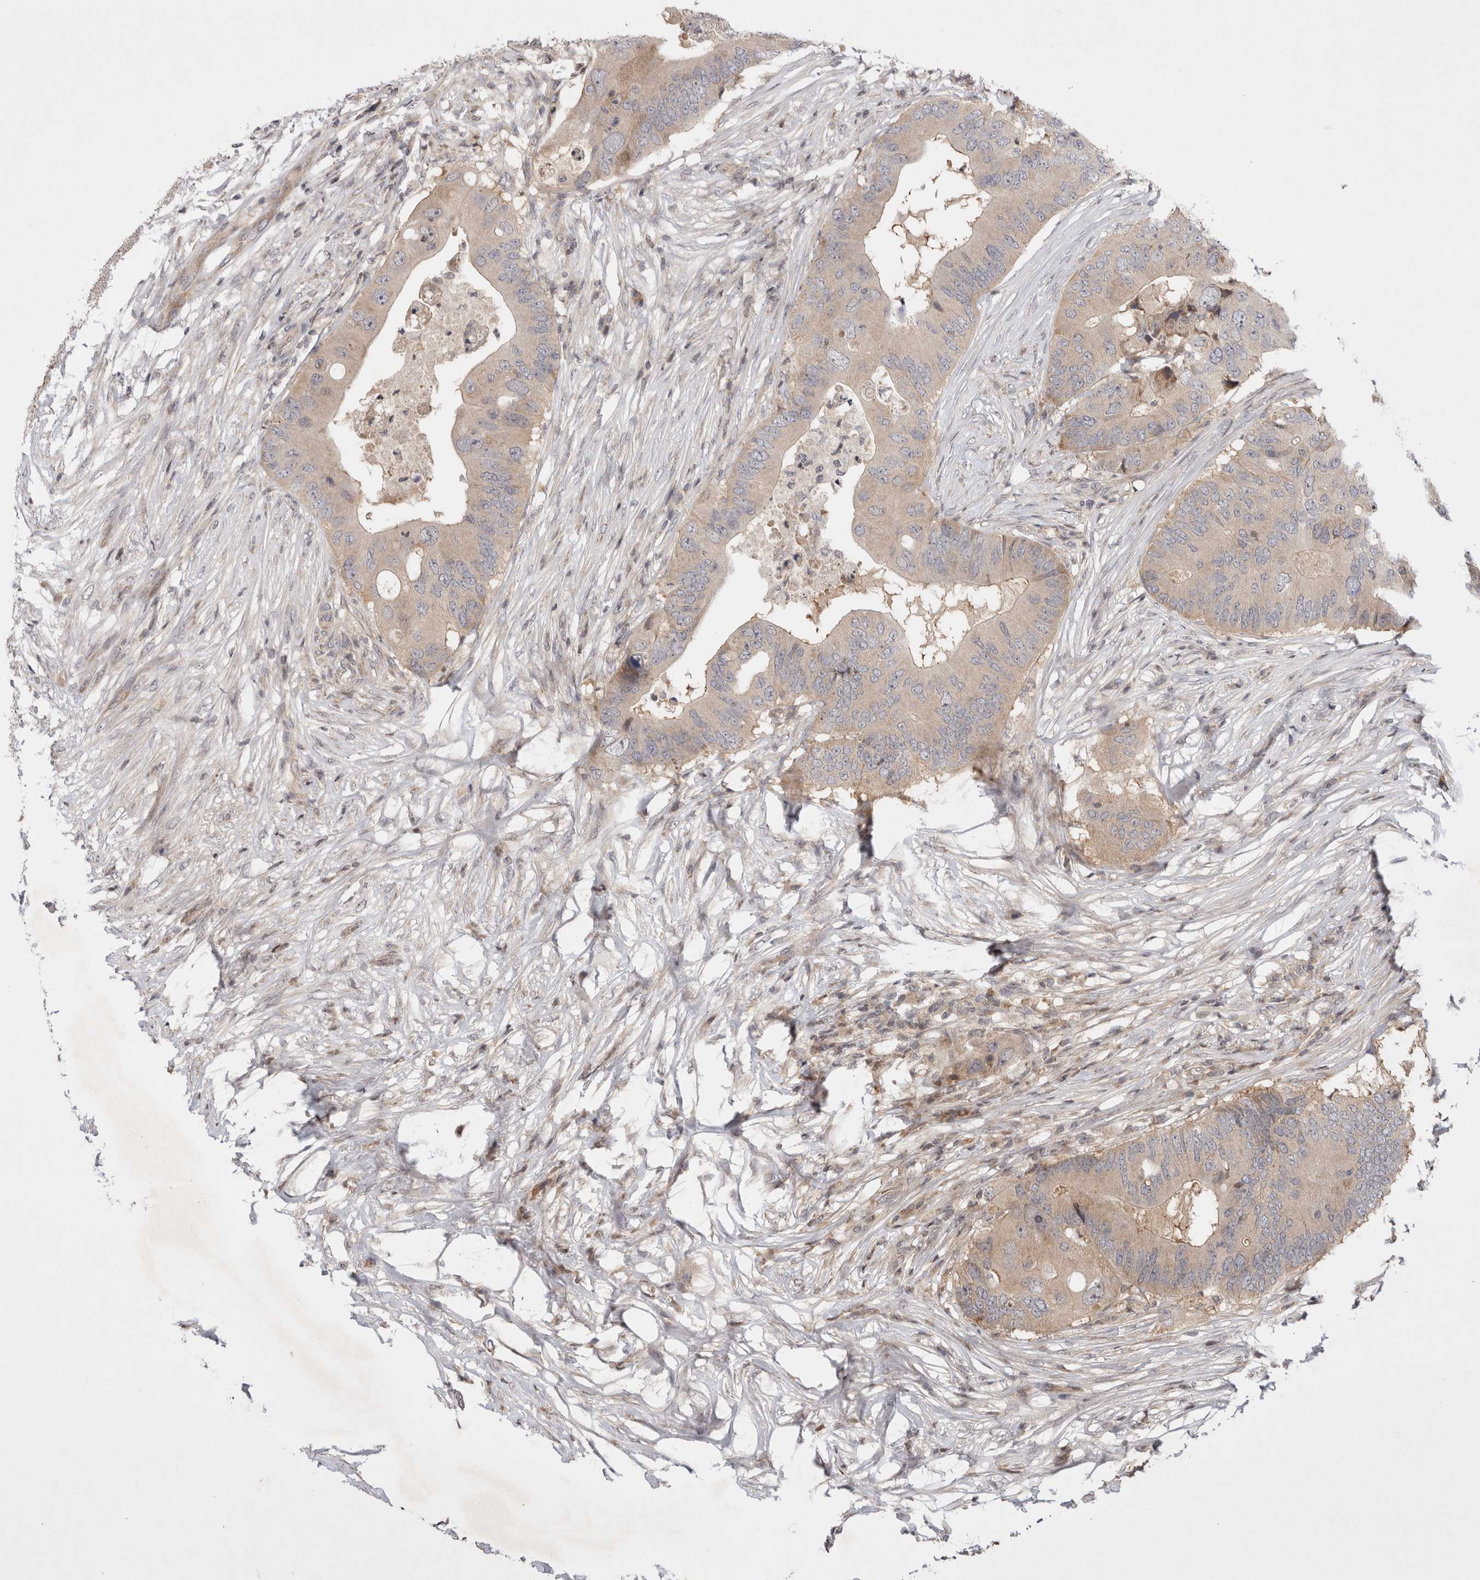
{"staining": {"intensity": "weak", "quantity": ">75%", "location": "cytoplasmic/membranous"}, "tissue": "colorectal cancer", "cell_type": "Tumor cells", "image_type": "cancer", "snomed": [{"axis": "morphology", "description": "Adenocarcinoma, NOS"}, {"axis": "topography", "description": "Colon"}], "caption": "This micrograph shows immunohistochemistry (IHC) staining of colorectal adenocarcinoma, with low weak cytoplasmic/membranous staining in approximately >75% of tumor cells.", "gene": "EIF2AK1", "patient": {"sex": "male", "age": 71}}